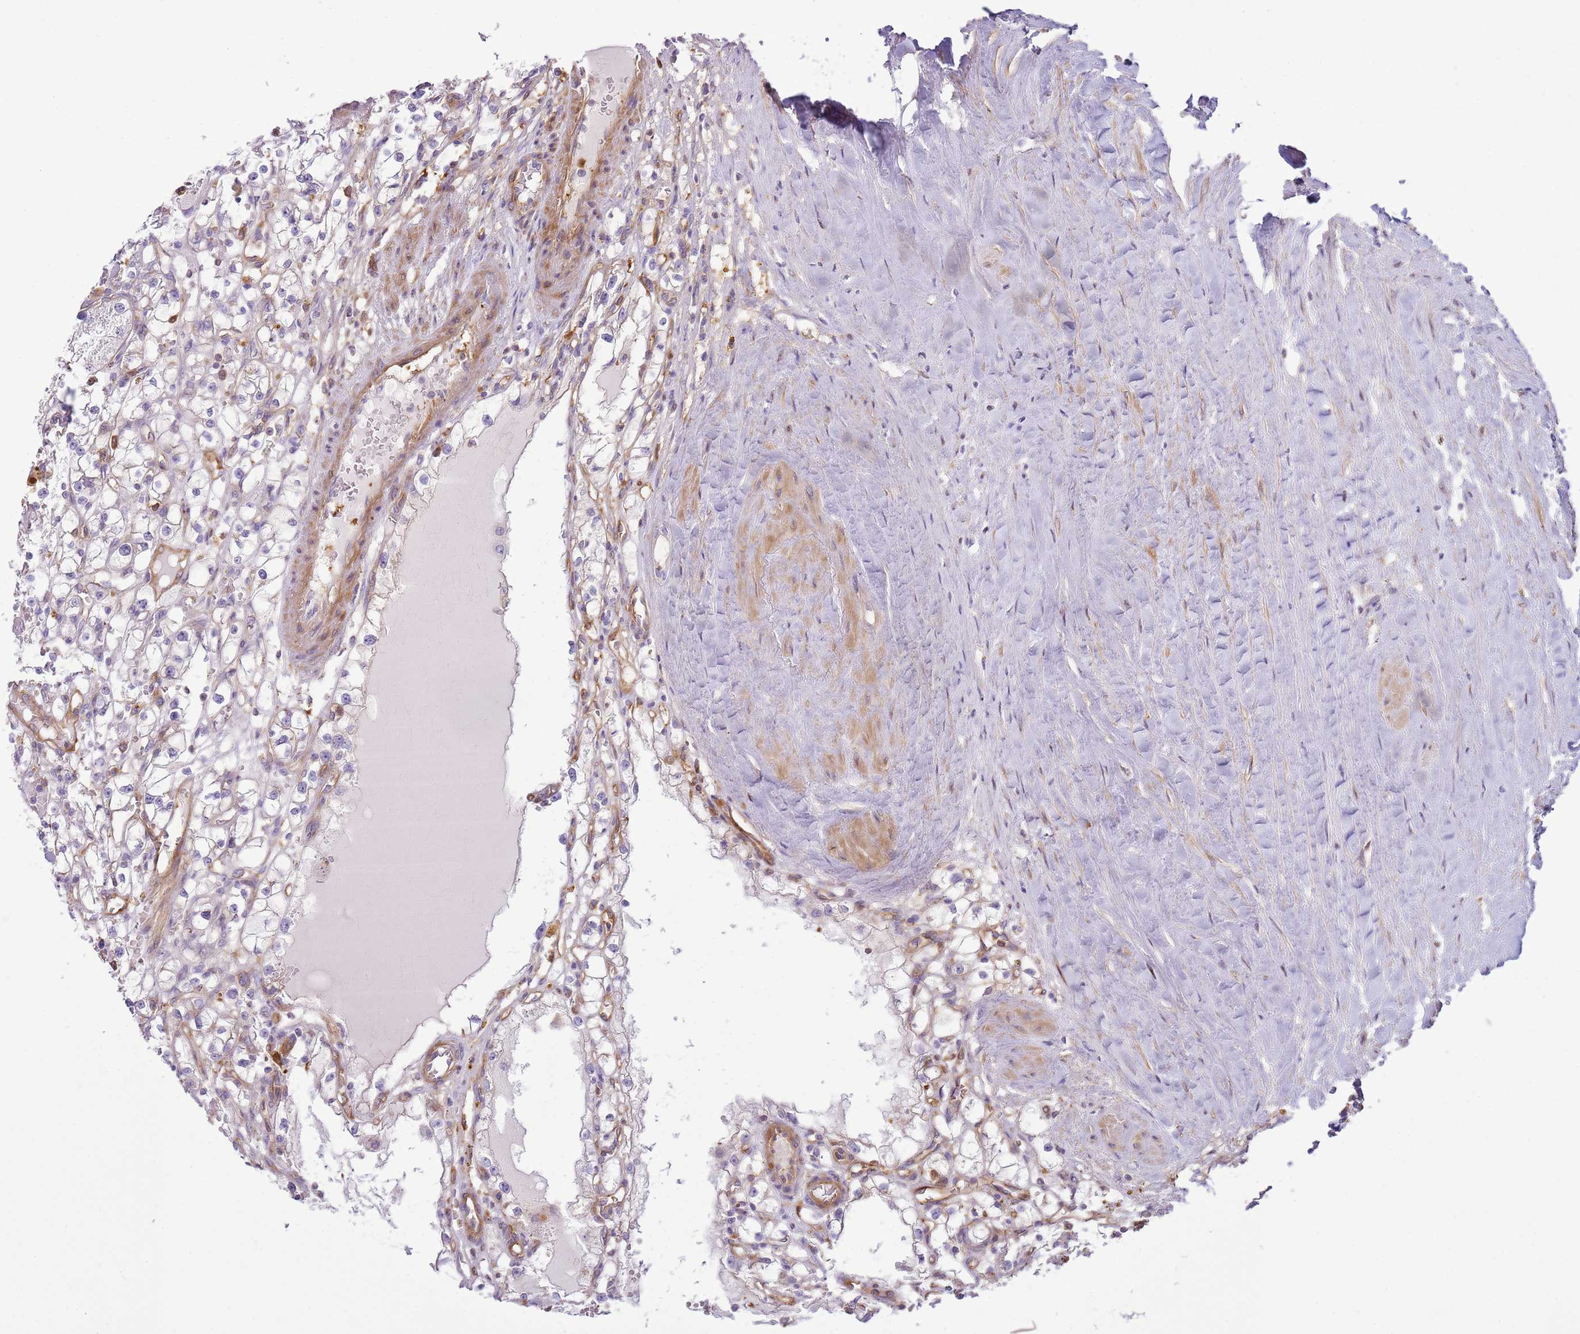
{"staining": {"intensity": "negative", "quantity": "none", "location": "none"}, "tissue": "renal cancer", "cell_type": "Tumor cells", "image_type": "cancer", "snomed": [{"axis": "morphology", "description": "Adenocarcinoma, NOS"}, {"axis": "topography", "description": "Kidney"}], "caption": "Tumor cells are negative for brown protein staining in renal cancer.", "gene": "SNX21", "patient": {"sex": "male", "age": 56}}